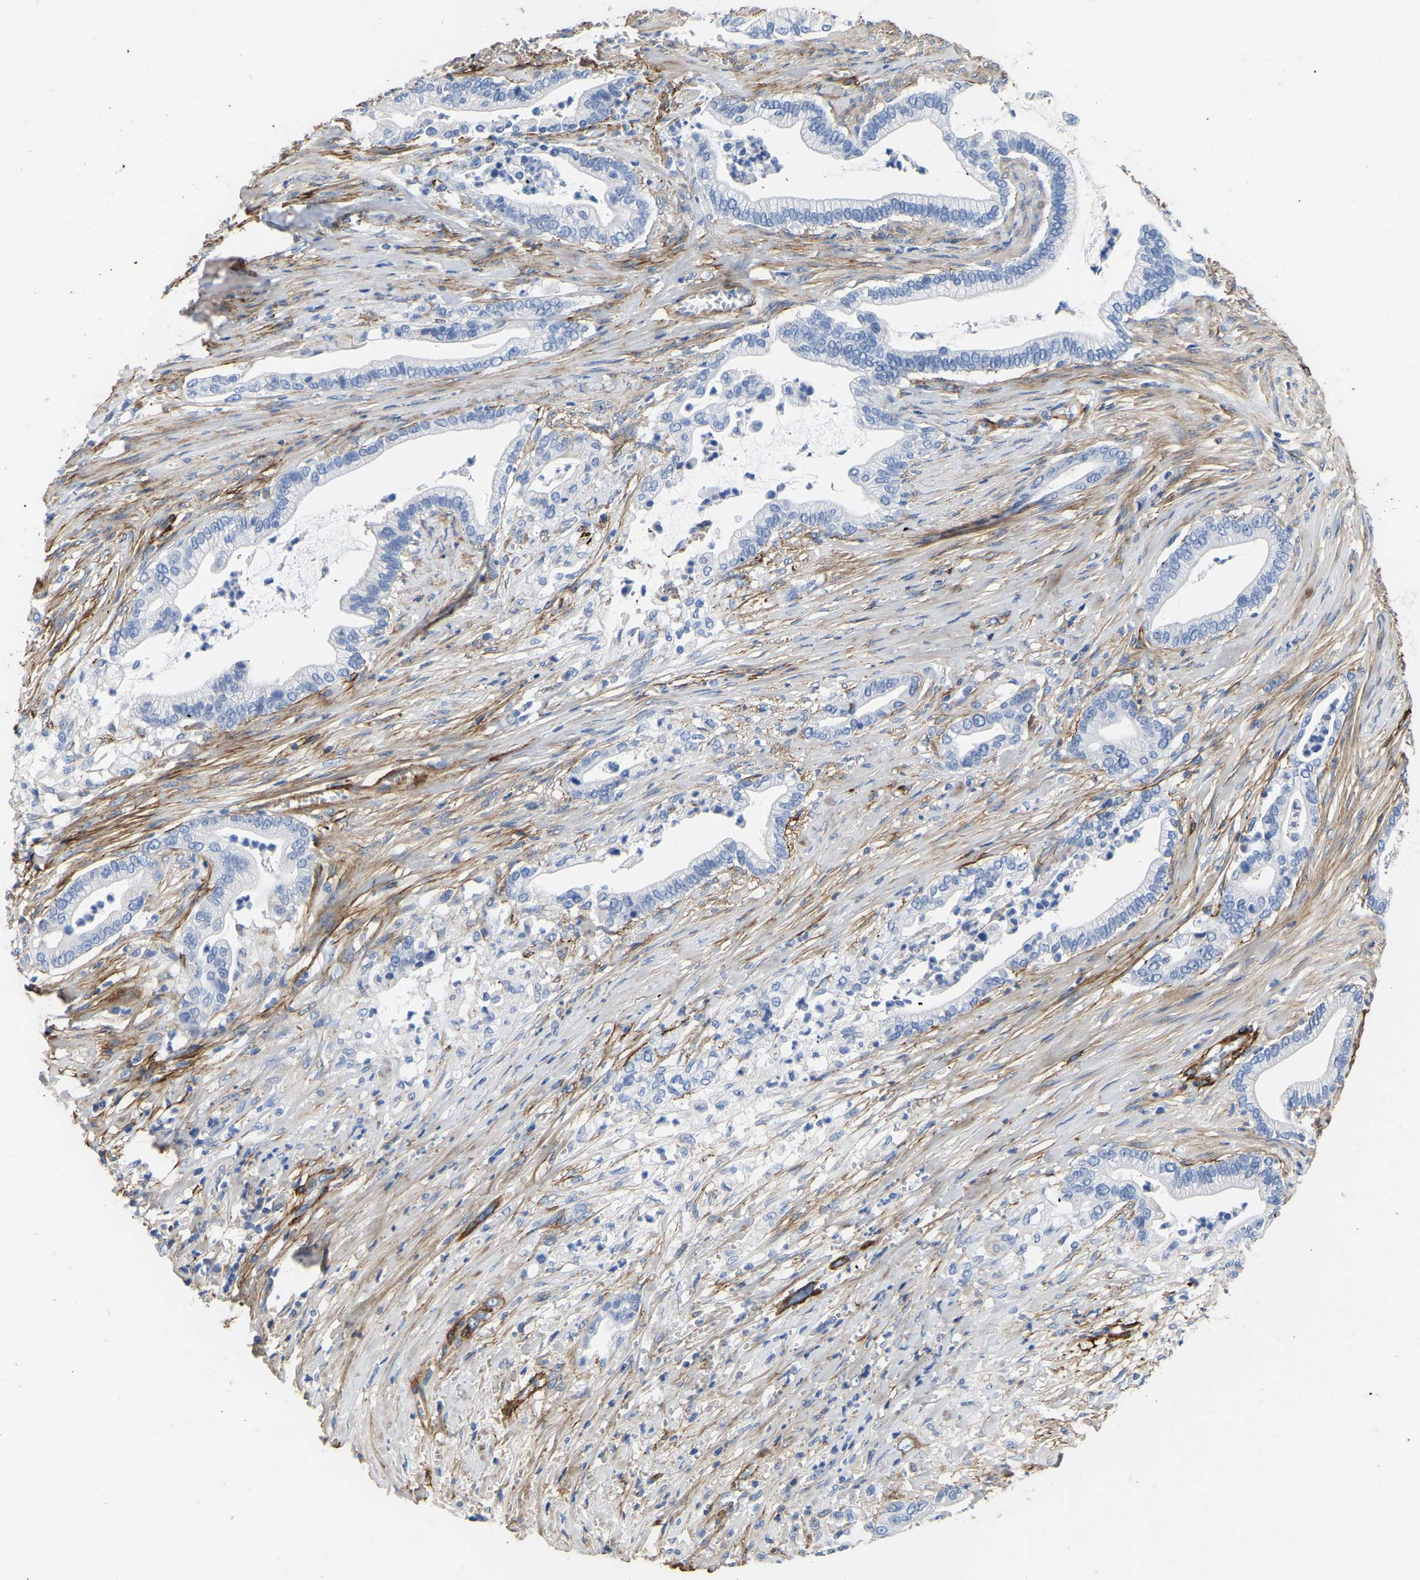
{"staining": {"intensity": "negative", "quantity": "none", "location": "none"}, "tissue": "pancreatic cancer", "cell_type": "Tumor cells", "image_type": "cancer", "snomed": [{"axis": "morphology", "description": "Adenocarcinoma, NOS"}, {"axis": "topography", "description": "Pancreas"}], "caption": "Immunohistochemistry of pancreatic cancer reveals no expression in tumor cells.", "gene": "COL6A1", "patient": {"sex": "male", "age": 69}}